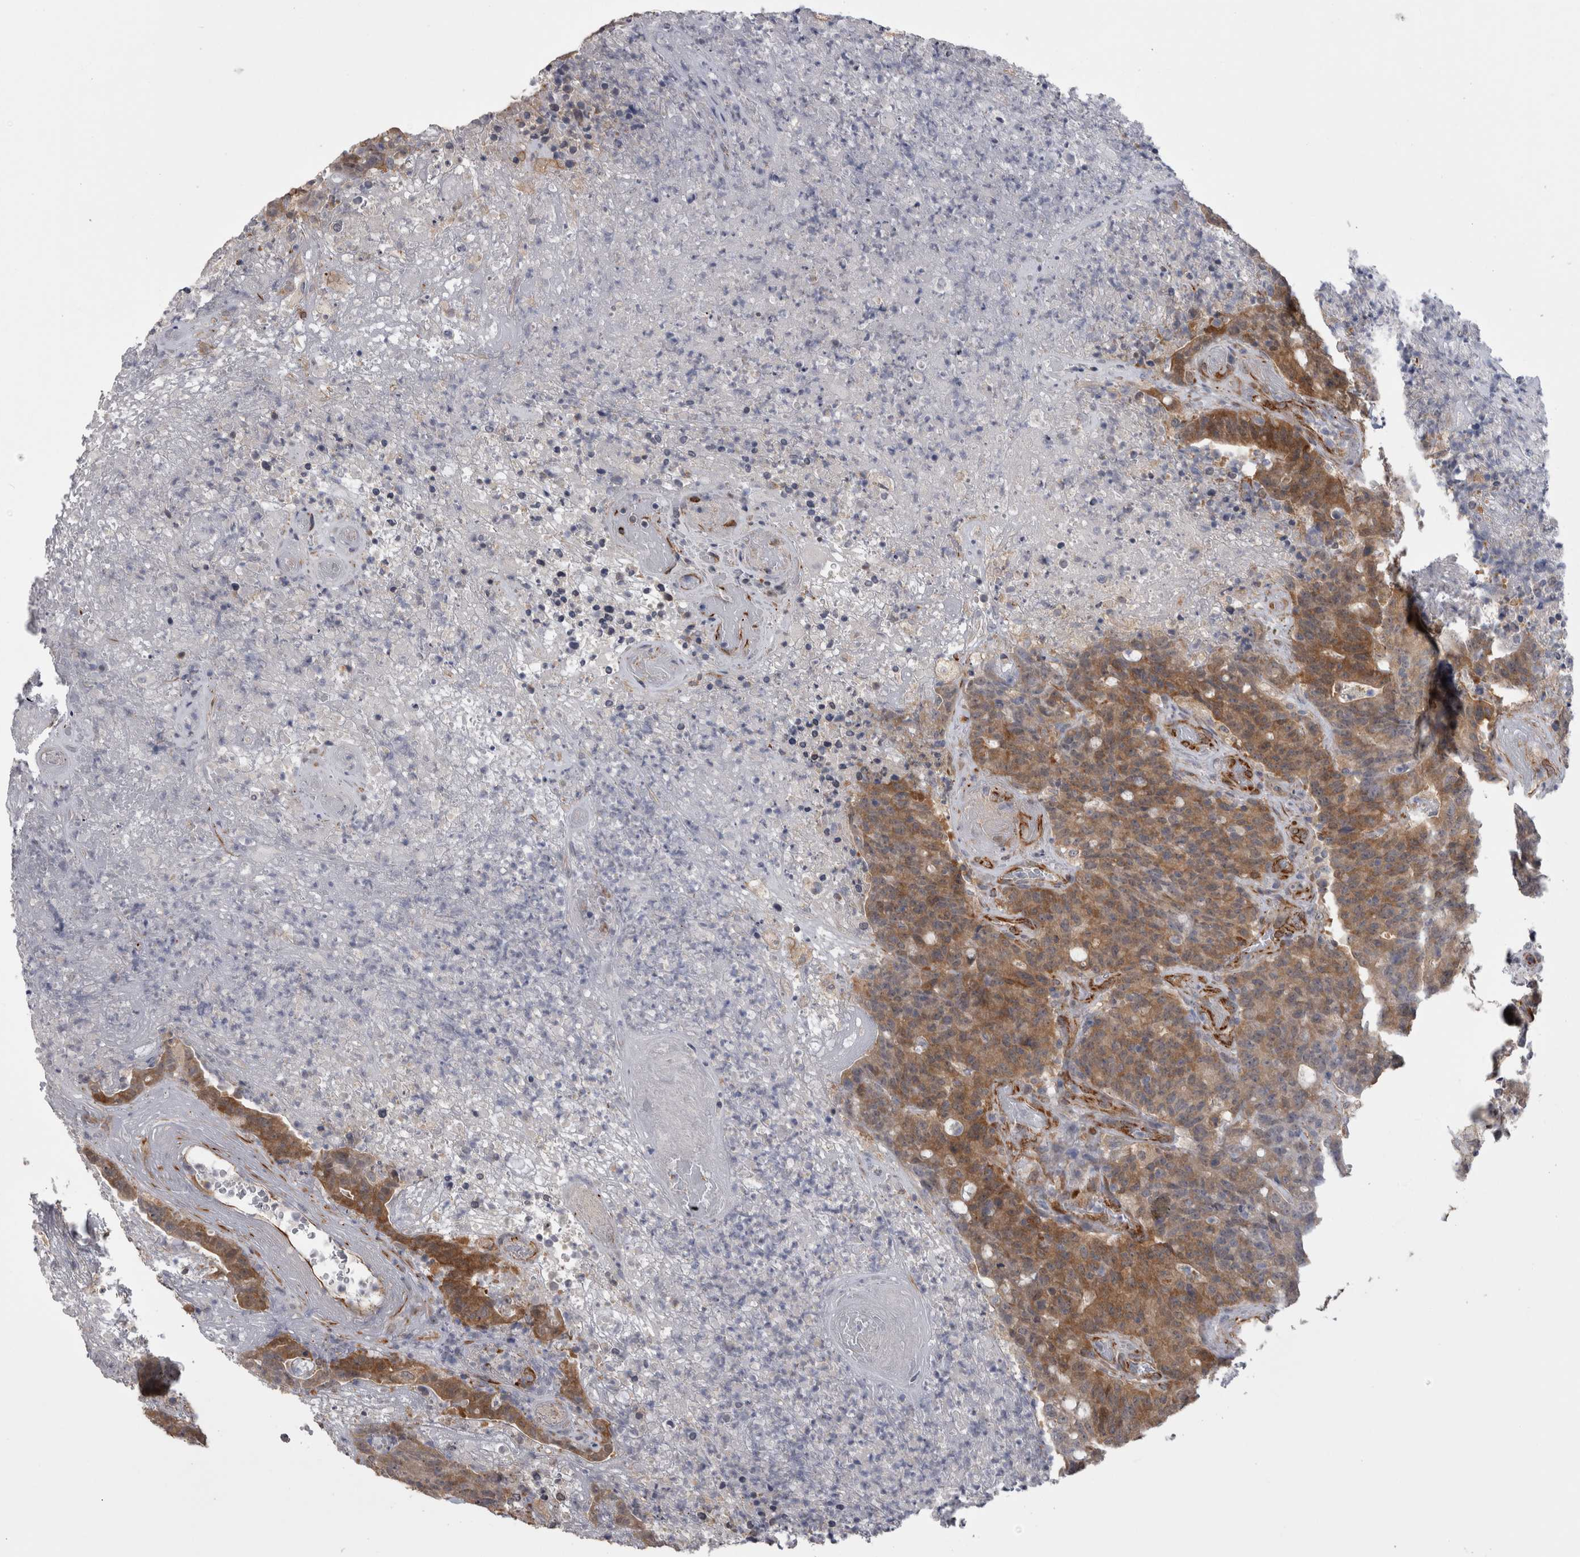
{"staining": {"intensity": "moderate", "quantity": ">75%", "location": "cytoplasmic/membranous"}, "tissue": "colorectal cancer", "cell_type": "Tumor cells", "image_type": "cancer", "snomed": [{"axis": "morphology", "description": "Normal tissue, NOS"}, {"axis": "morphology", "description": "Adenocarcinoma, NOS"}, {"axis": "topography", "description": "Colon"}], "caption": "Moderate cytoplasmic/membranous expression for a protein is seen in approximately >75% of tumor cells of colorectal cancer (adenocarcinoma) using immunohistochemistry (IHC).", "gene": "ACOT7", "patient": {"sex": "female", "age": 75}}